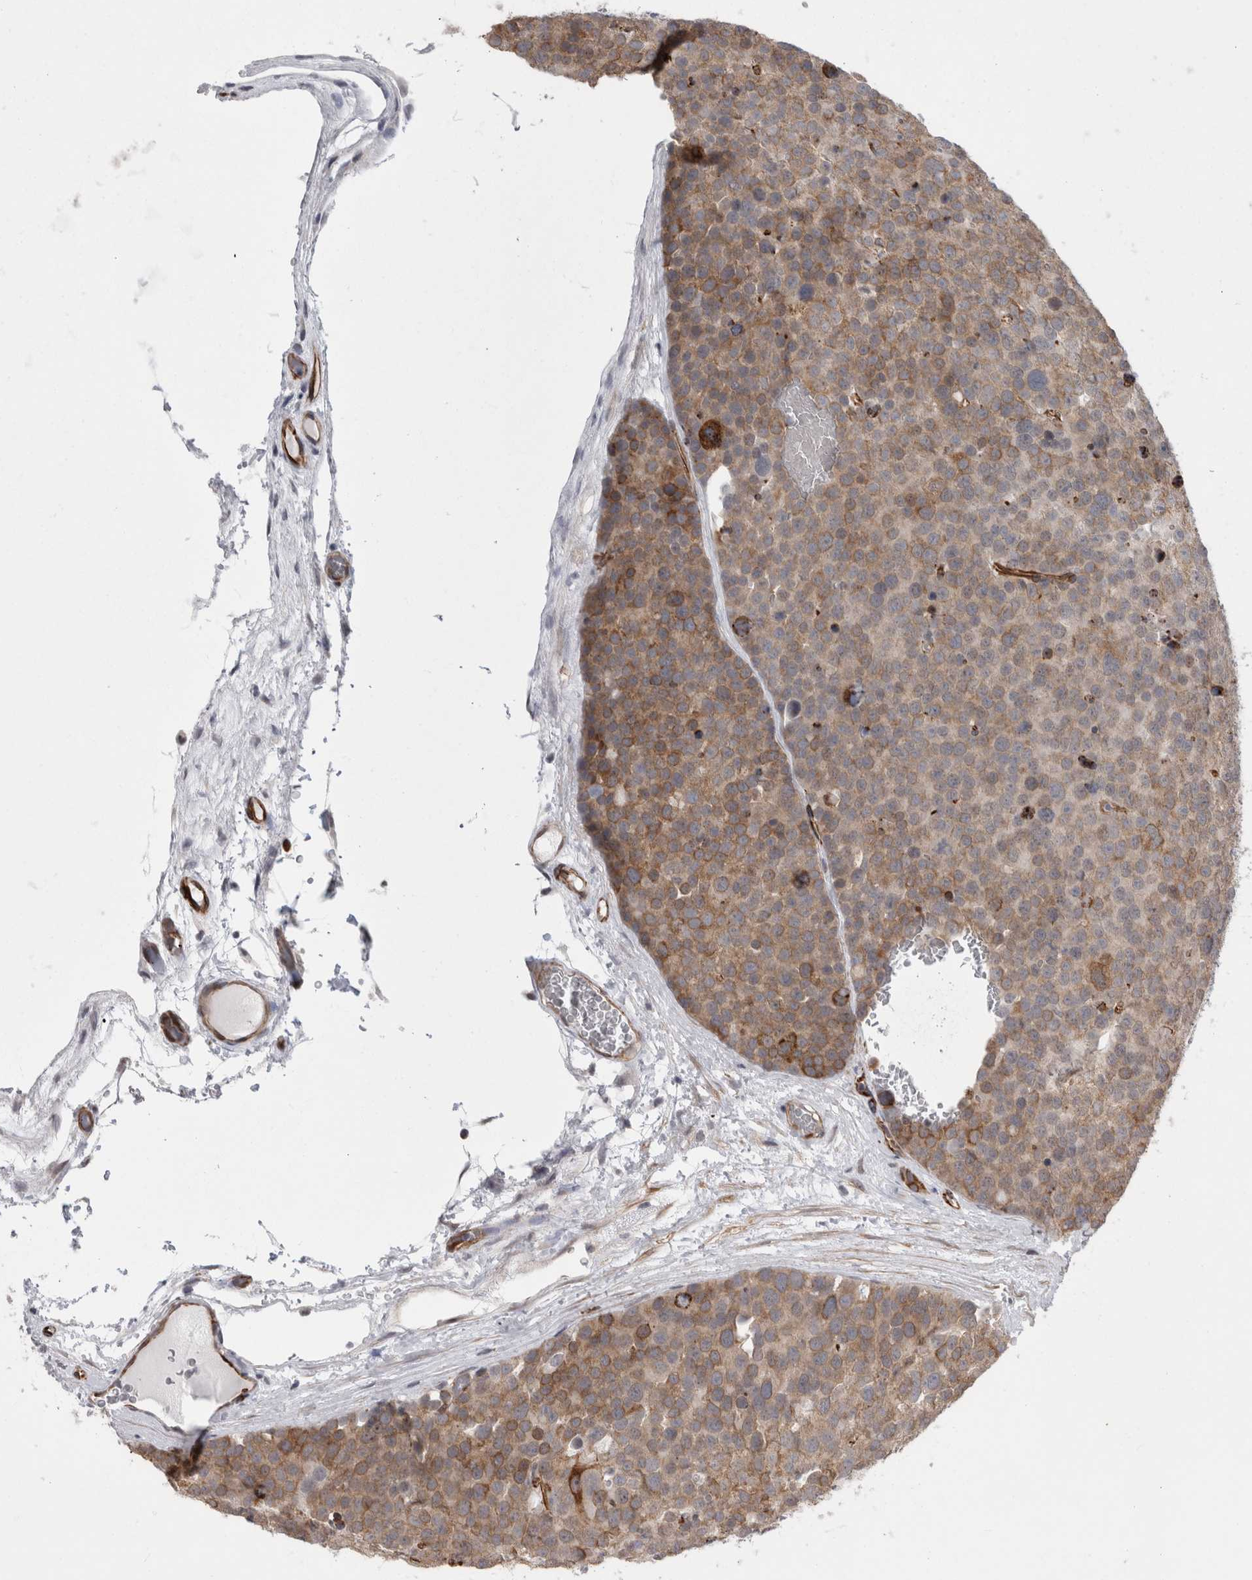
{"staining": {"intensity": "moderate", "quantity": ">75%", "location": "cytoplasmic/membranous"}, "tissue": "testis cancer", "cell_type": "Tumor cells", "image_type": "cancer", "snomed": [{"axis": "morphology", "description": "Seminoma, NOS"}, {"axis": "topography", "description": "Testis"}], "caption": "Protein staining exhibits moderate cytoplasmic/membranous positivity in approximately >75% of tumor cells in seminoma (testis).", "gene": "FAM83H", "patient": {"sex": "male", "age": 71}}